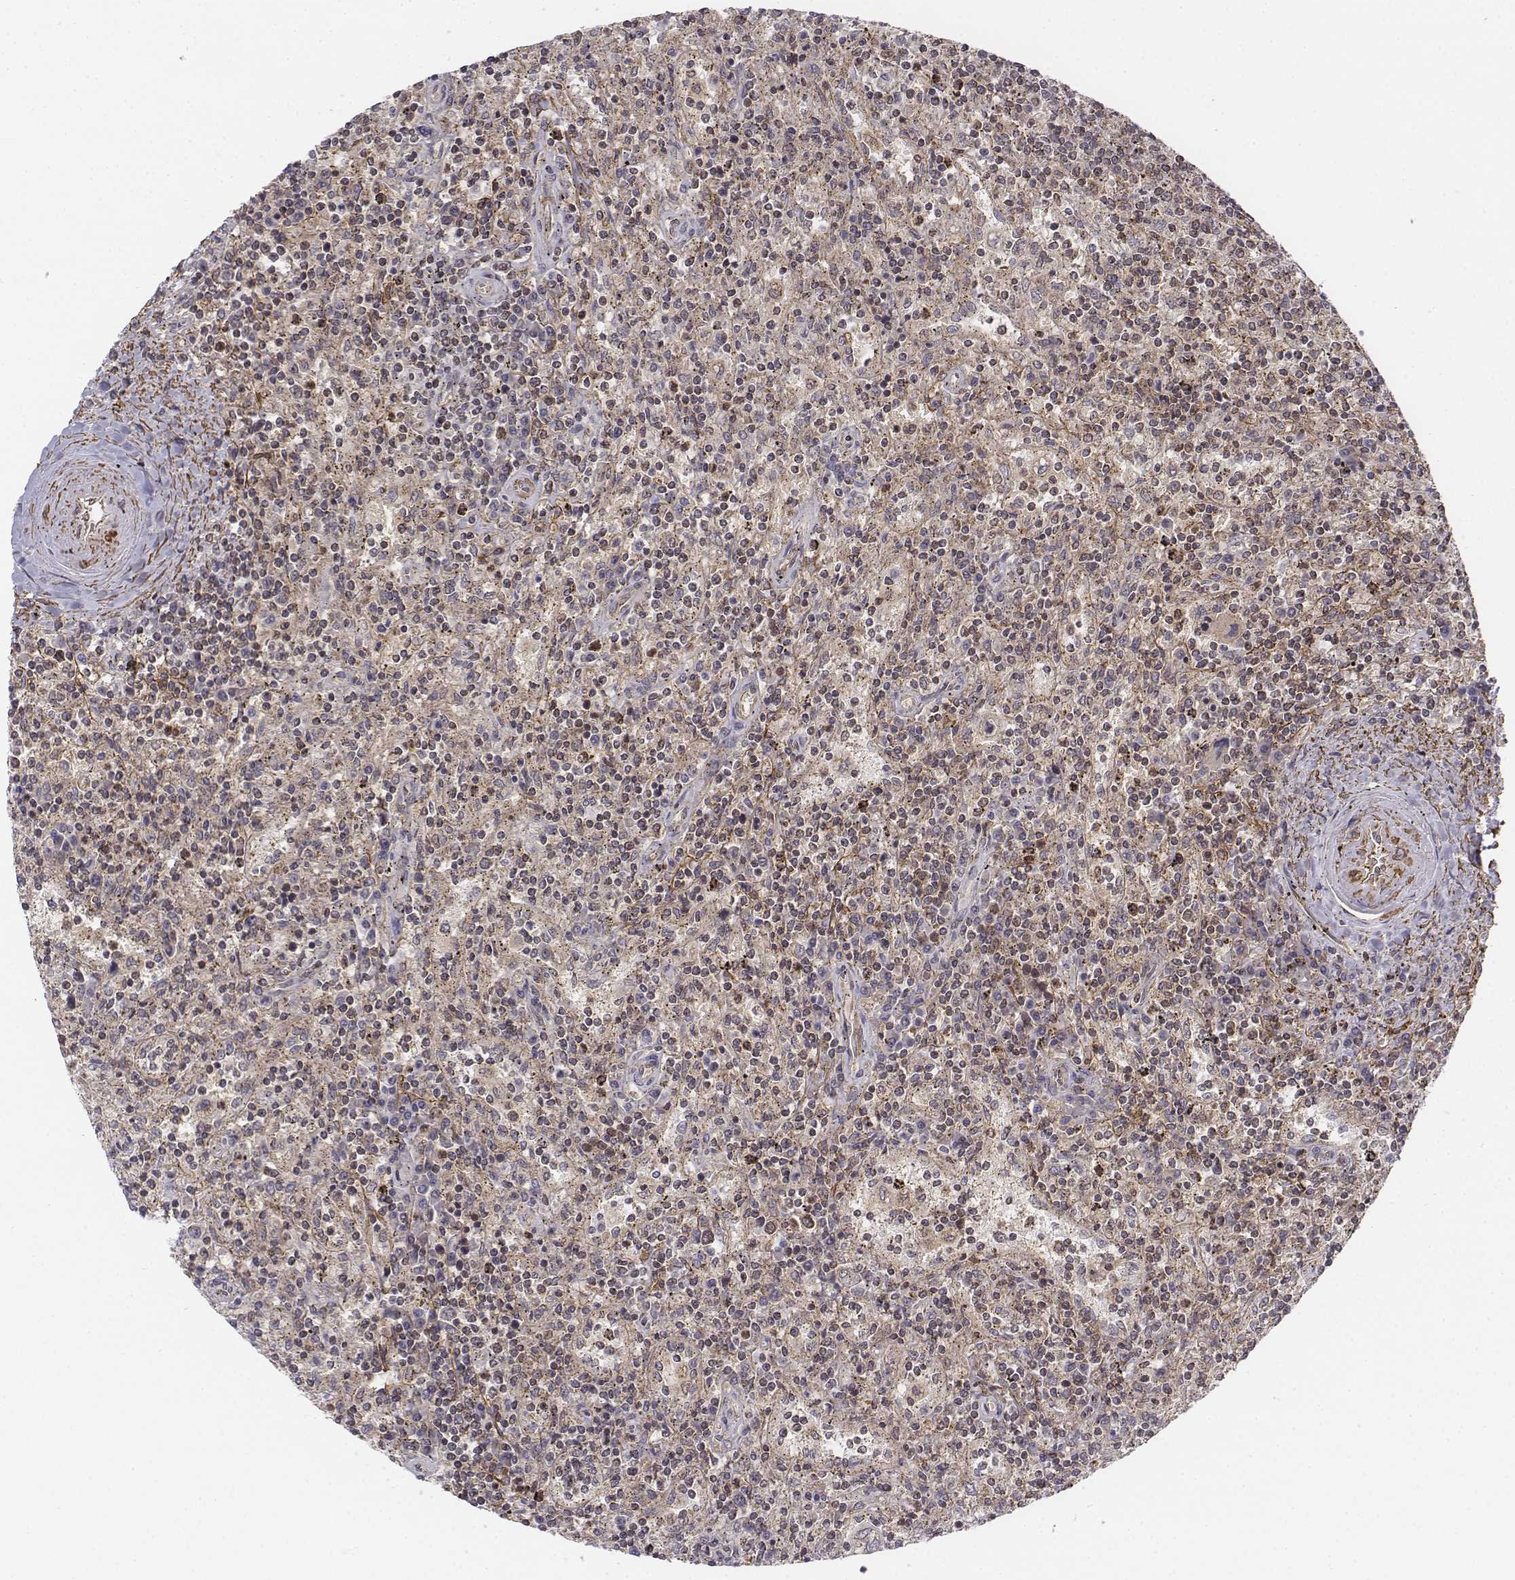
{"staining": {"intensity": "weak", "quantity": "<25%", "location": "cytoplasmic/membranous"}, "tissue": "lymphoma", "cell_type": "Tumor cells", "image_type": "cancer", "snomed": [{"axis": "morphology", "description": "Malignant lymphoma, non-Hodgkin's type, Low grade"}, {"axis": "topography", "description": "Spleen"}], "caption": "Histopathology image shows no significant protein positivity in tumor cells of malignant lymphoma, non-Hodgkin's type (low-grade).", "gene": "ZFYVE19", "patient": {"sex": "male", "age": 62}}